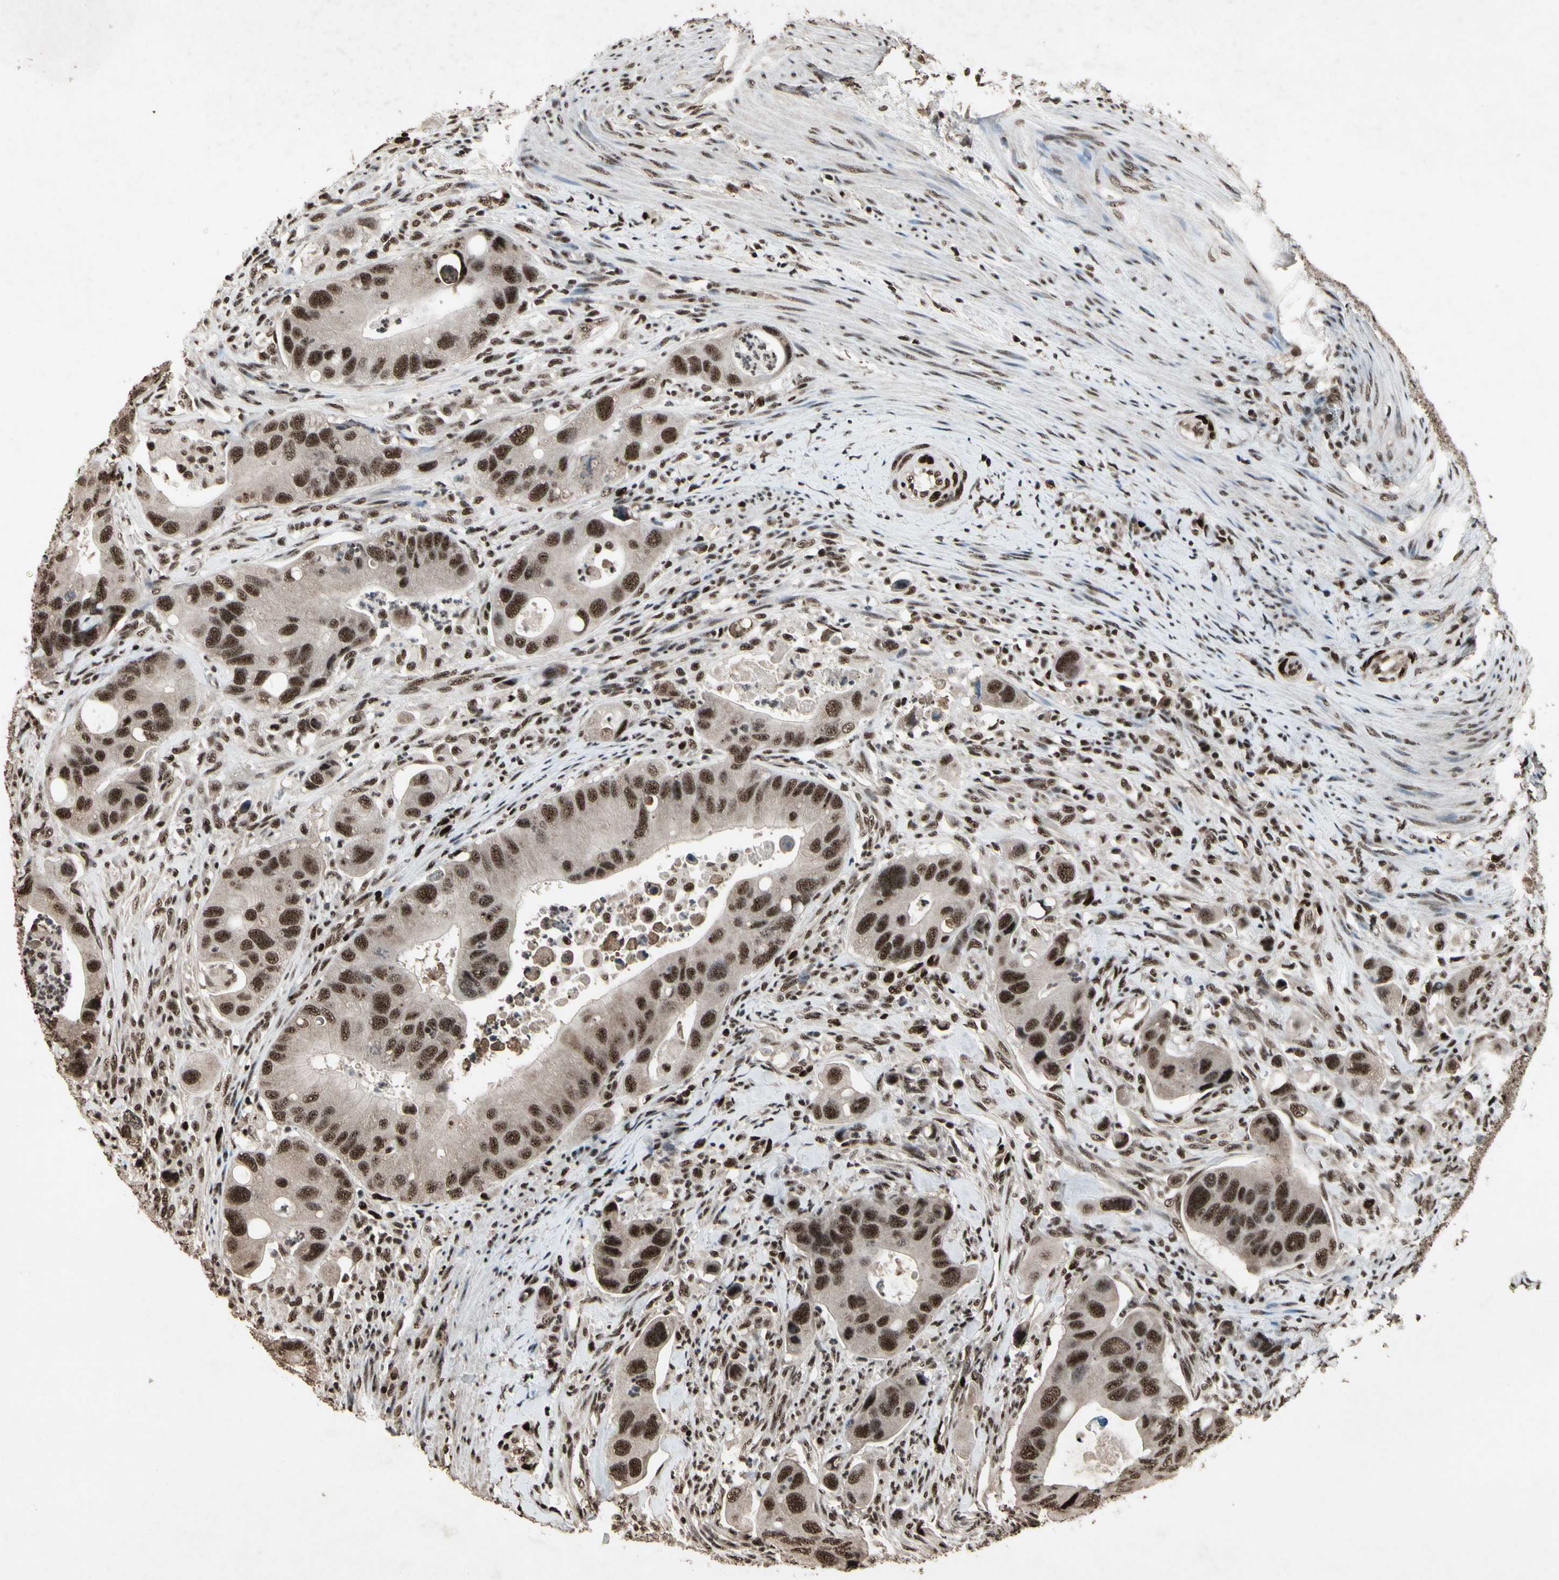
{"staining": {"intensity": "strong", "quantity": ">75%", "location": "nuclear"}, "tissue": "colorectal cancer", "cell_type": "Tumor cells", "image_type": "cancer", "snomed": [{"axis": "morphology", "description": "Adenocarcinoma, NOS"}, {"axis": "topography", "description": "Rectum"}], "caption": "Tumor cells exhibit high levels of strong nuclear staining in approximately >75% of cells in colorectal cancer.", "gene": "TBX2", "patient": {"sex": "female", "age": 57}}